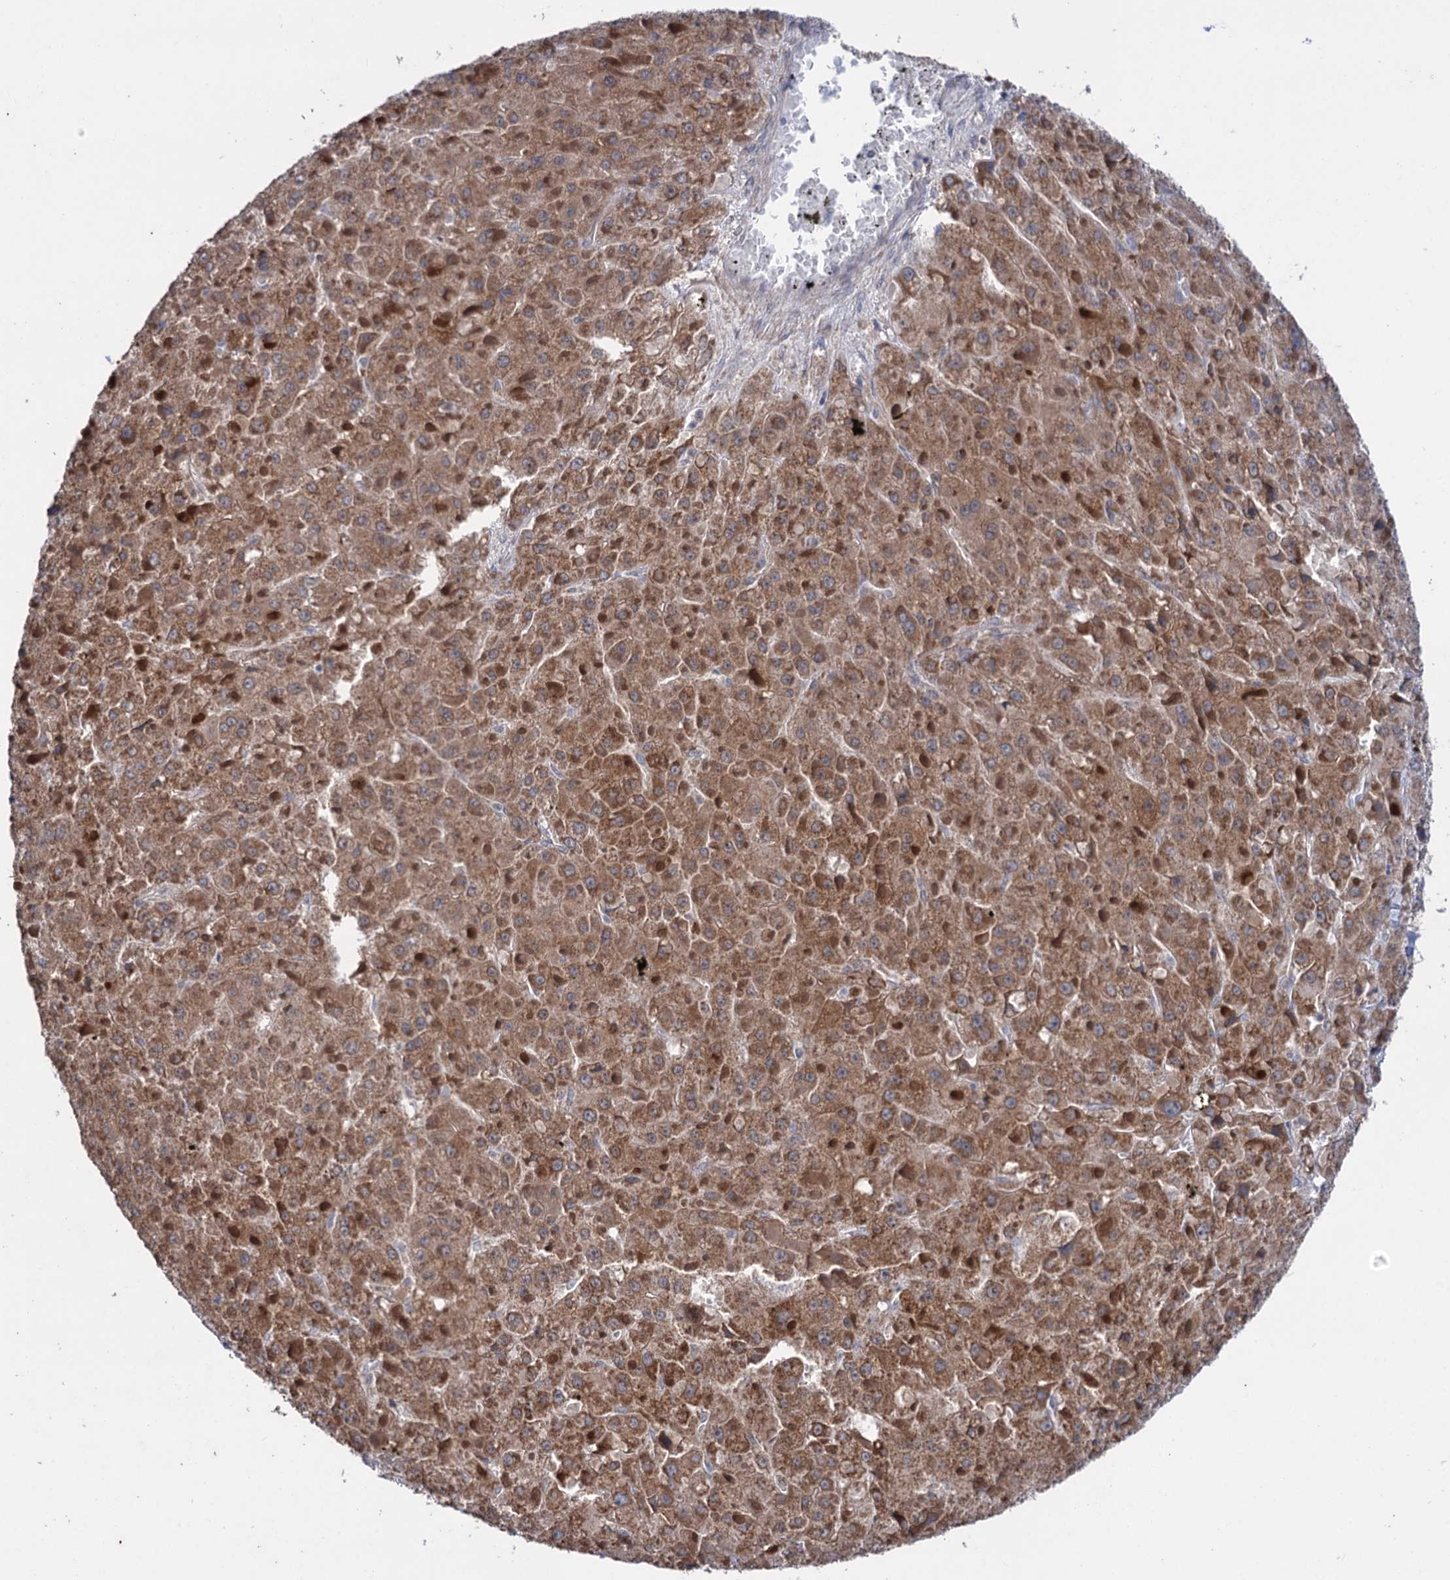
{"staining": {"intensity": "strong", "quantity": ">75%", "location": "cytoplasmic/membranous"}, "tissue": "liver cancer", "cell_type": "Tumor cells", "image_type": "cancer", "snomed": [{"axis": "morphology", "description": "Carcinoma, Hepatocellular, NOS"}, {"axis": "topography", "description": "Liver"}], "caption": "Immunohistochemical staining of liver hepatocellular carcinoma exhibits strong cytoplasmic/membranous protein expression in about >75% of tumor cells. (DAB (3,3'-diaminobenzidine) = brown stain, brightfield microscopy at high magnification).", "gene": "CLPB", "patient": {"sex": "female", "age": 73}}